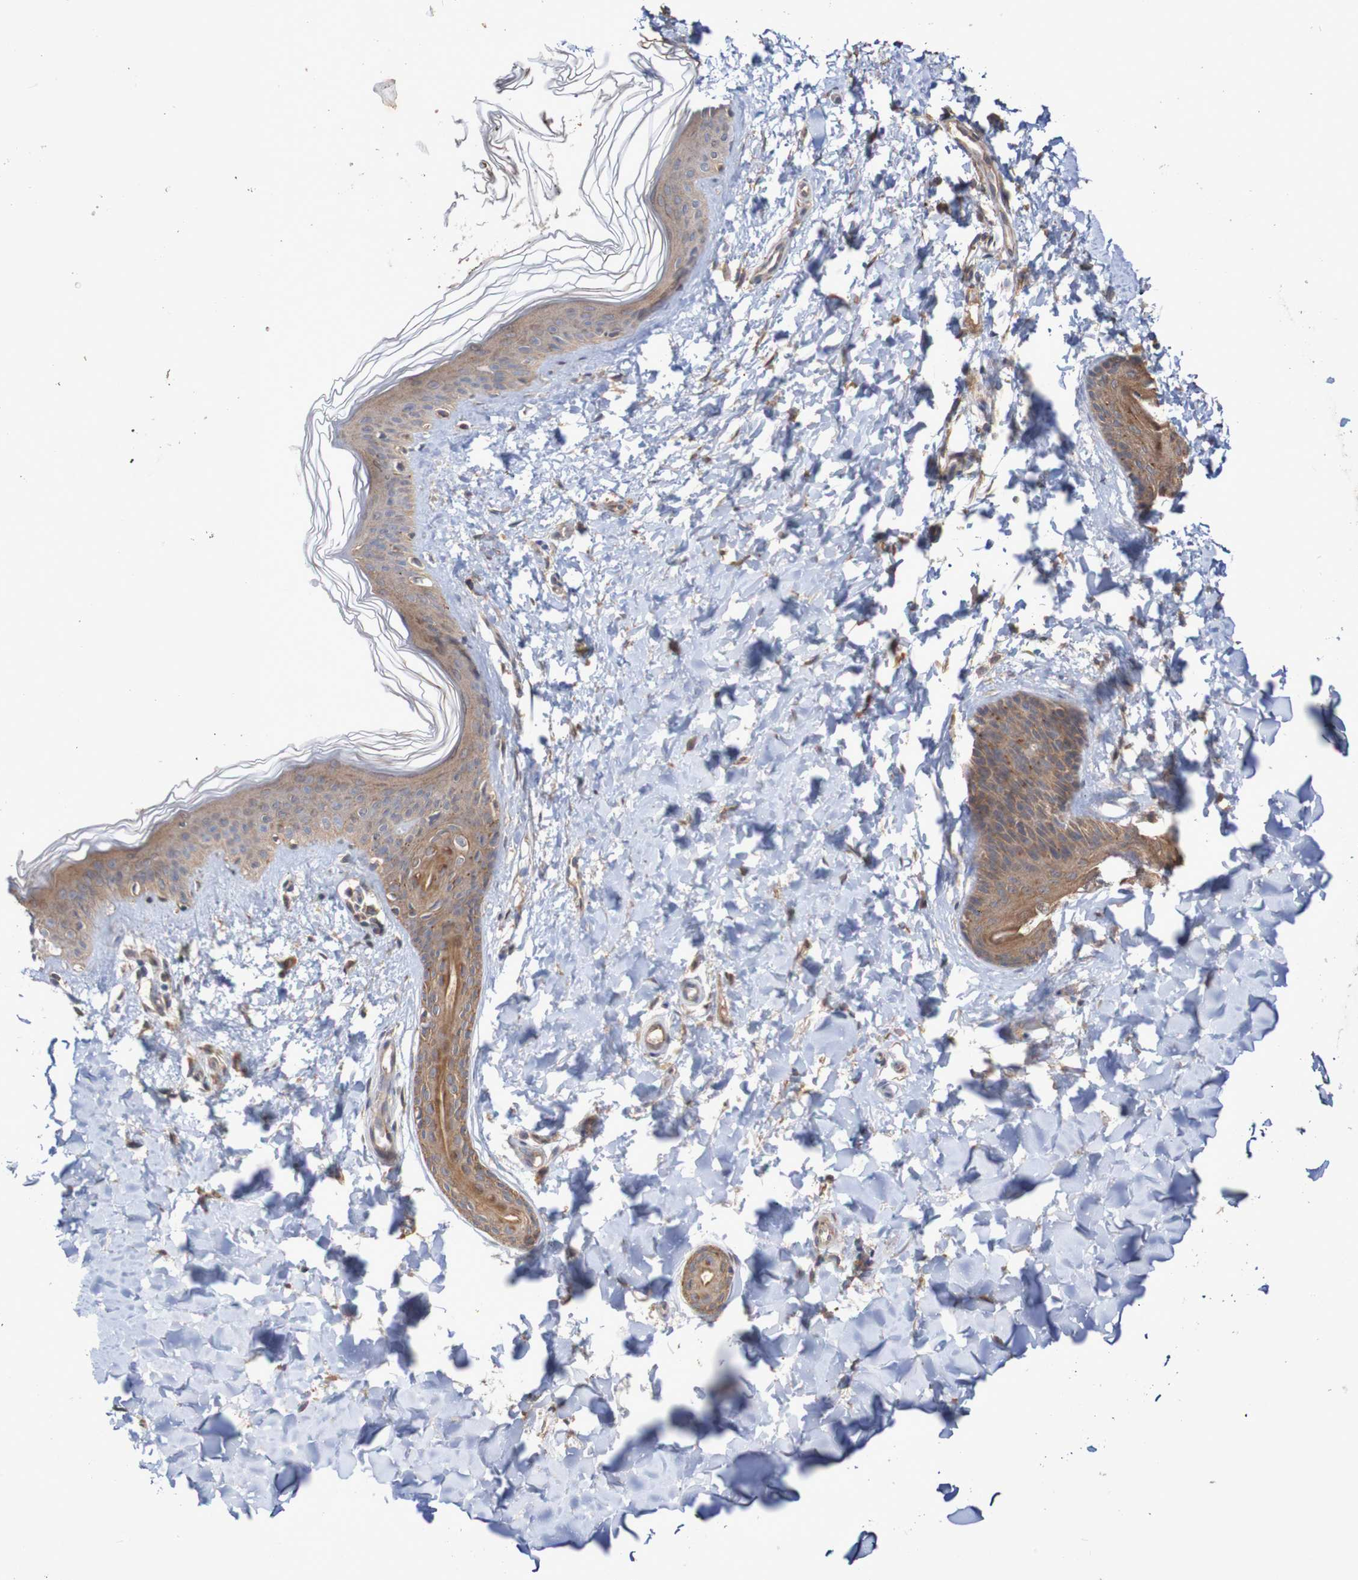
{"staining": {"intensity": "moderate", "quantity": ">75%", "location": "cytoplasmic/membranous"}, "tissue": "skin", "cell_type": "Fibroblasts", "image_type": "normal", "snomed": [{"axis": "morphology", "description": "Normal tissue, NOS"}, {"axis": "topography", "description": "Skin"}], "caption": "High-magnification brightfield microscopy of normal skin stained with DAB (3,3'-diaminobenzidine) (brown) and counterstained with hematoxylin (blue). fibroblasts exhibit moderate cytoplasmic/membranous expression is seen in approximately>75% of cells.", "gene": "PHYH", "patient": {"sex": "female", "age": 41}}